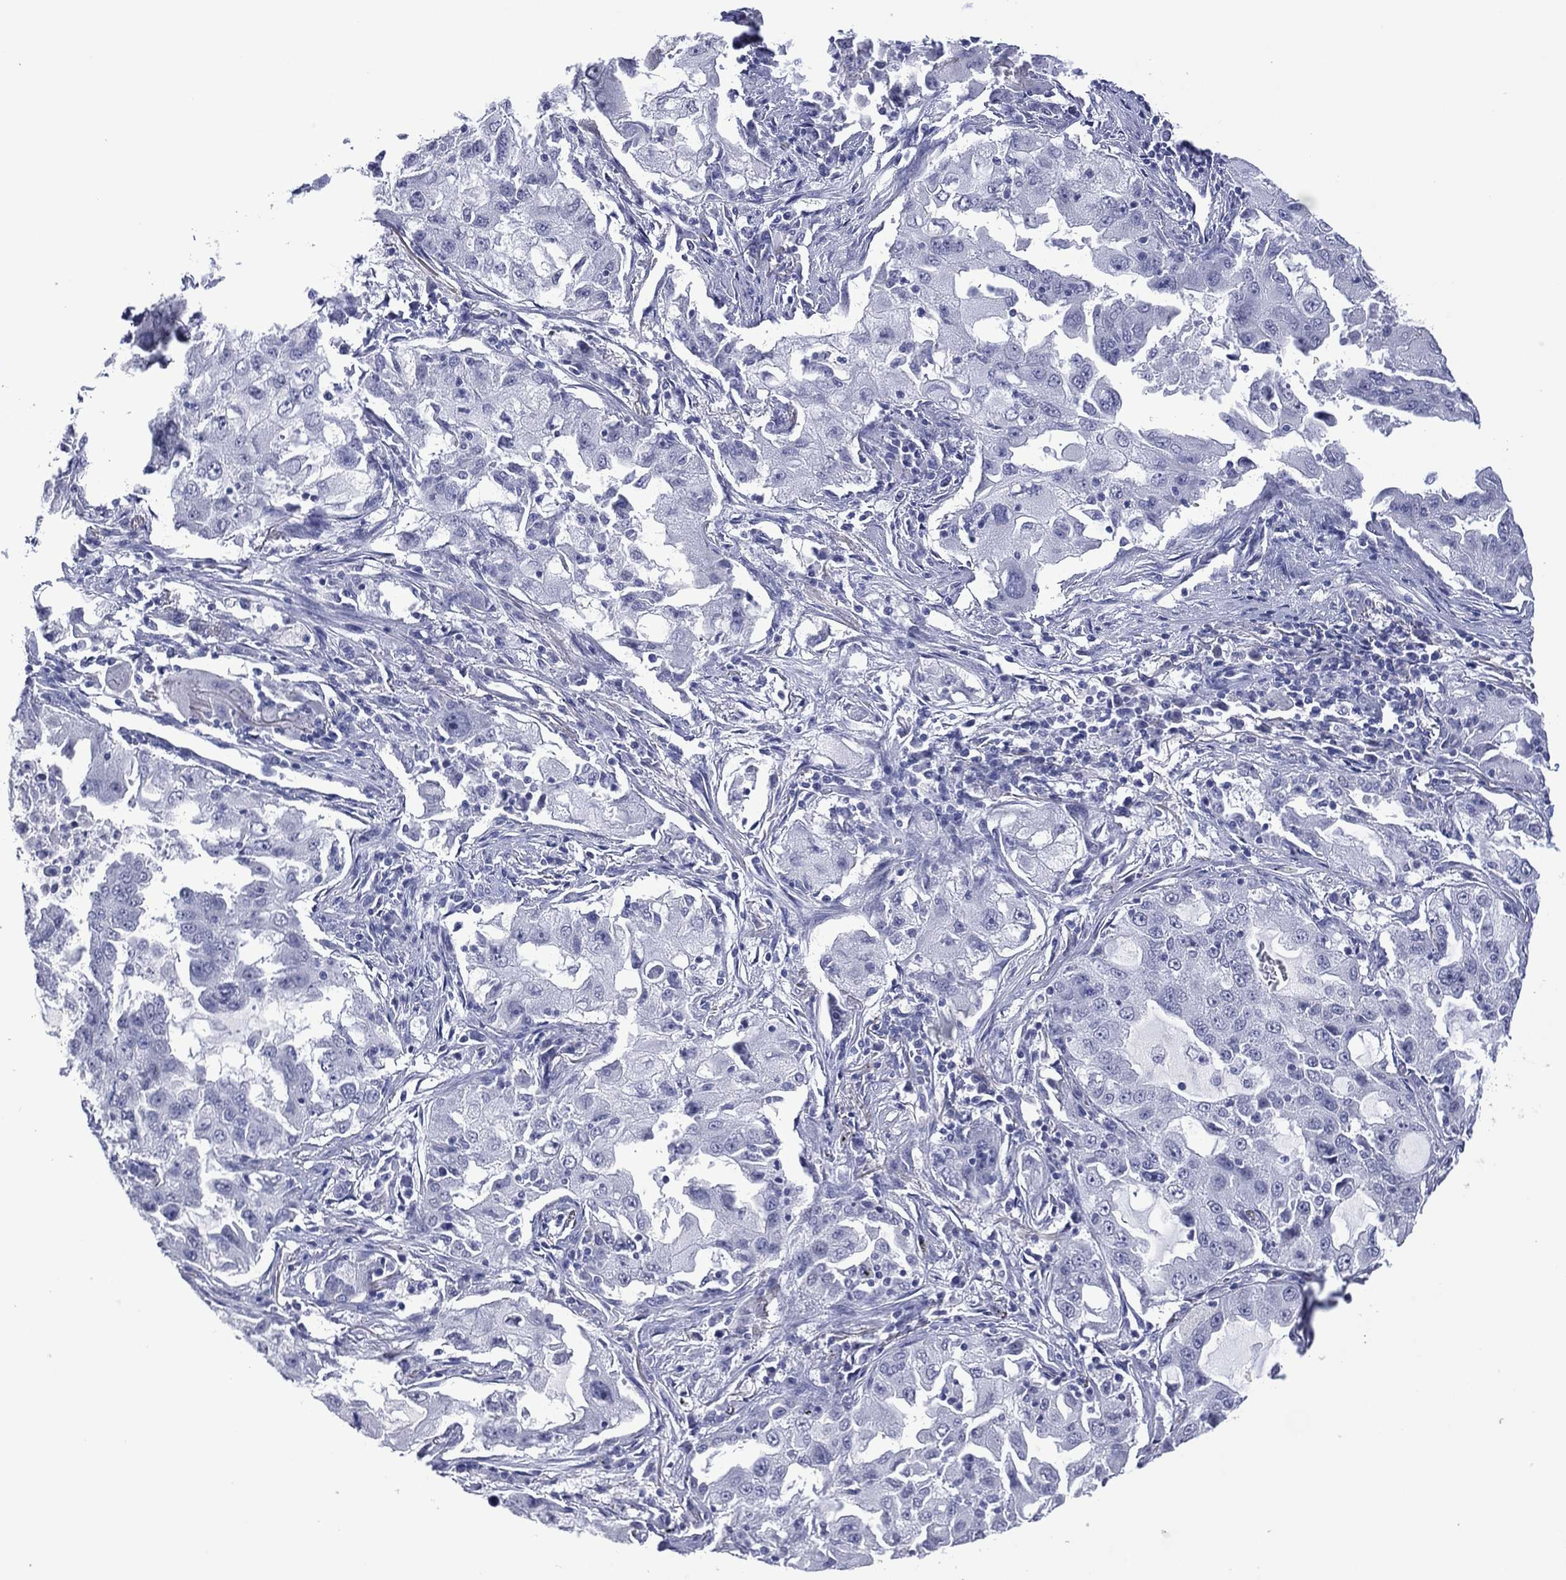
{"staining": {"intensity": "negative", "quantity": "none", "location": "none"}, "tissue": "lung cancer", "cell_type": "Tumor cells", "image_type": "cancer", "snomed": [{"axis": "morphology", "description": "Adenocarcinoma, NOS"}, {"axis": "topography", "description": "Lung"}], "caption": "The immunohistochemistry image has no significant staining in tumor cells of lung cancer (adenocarcinoma) tissue.", "gene": "UTF1", "patient": {"sex": "female", "age": 61}}